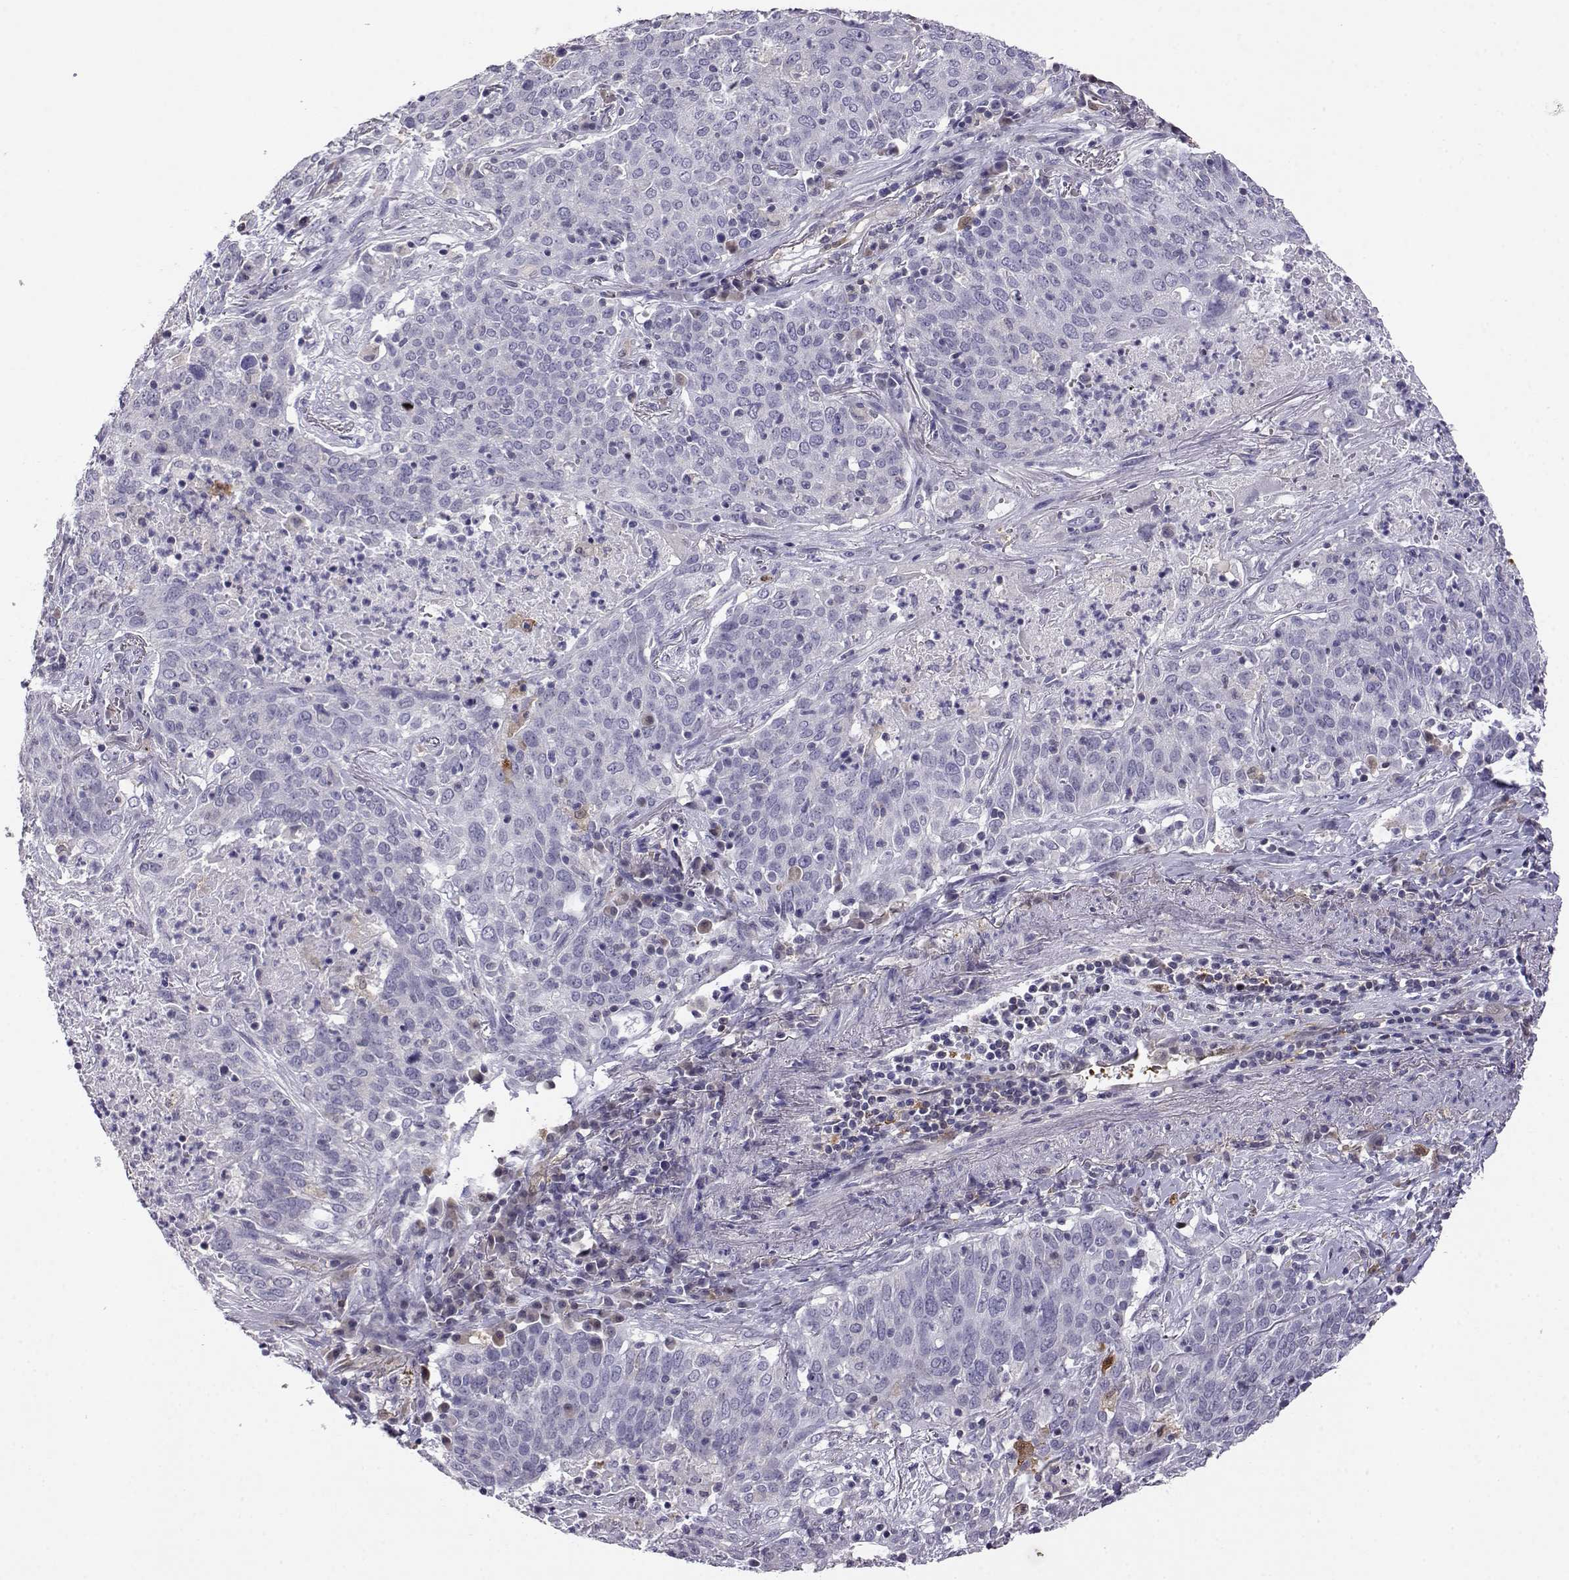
{"staining": {"intensity": "negative", "quantity": "none", "location": "none"}, "tissue": "lung cancer", "cell_type": "Tumor cells", "image_type": "cancer", "snomed": [{"axis": "morphology", "description": "Squamous cell carcinoma, NOS"}, {"axis": "topography", "description": "Lung"}], "caption": "This photomicrograph is of lung squamous cell carcinoma stained with immunohistochemistry to label a protein in brown with the nuclei are counter-stained blue. There is no staining in tumor cells. (Immunohistochemistry, brightfield microscopy, high magnification).", "gene": "AKR1B1", "patient": {"sex": "male", "age": 82}}